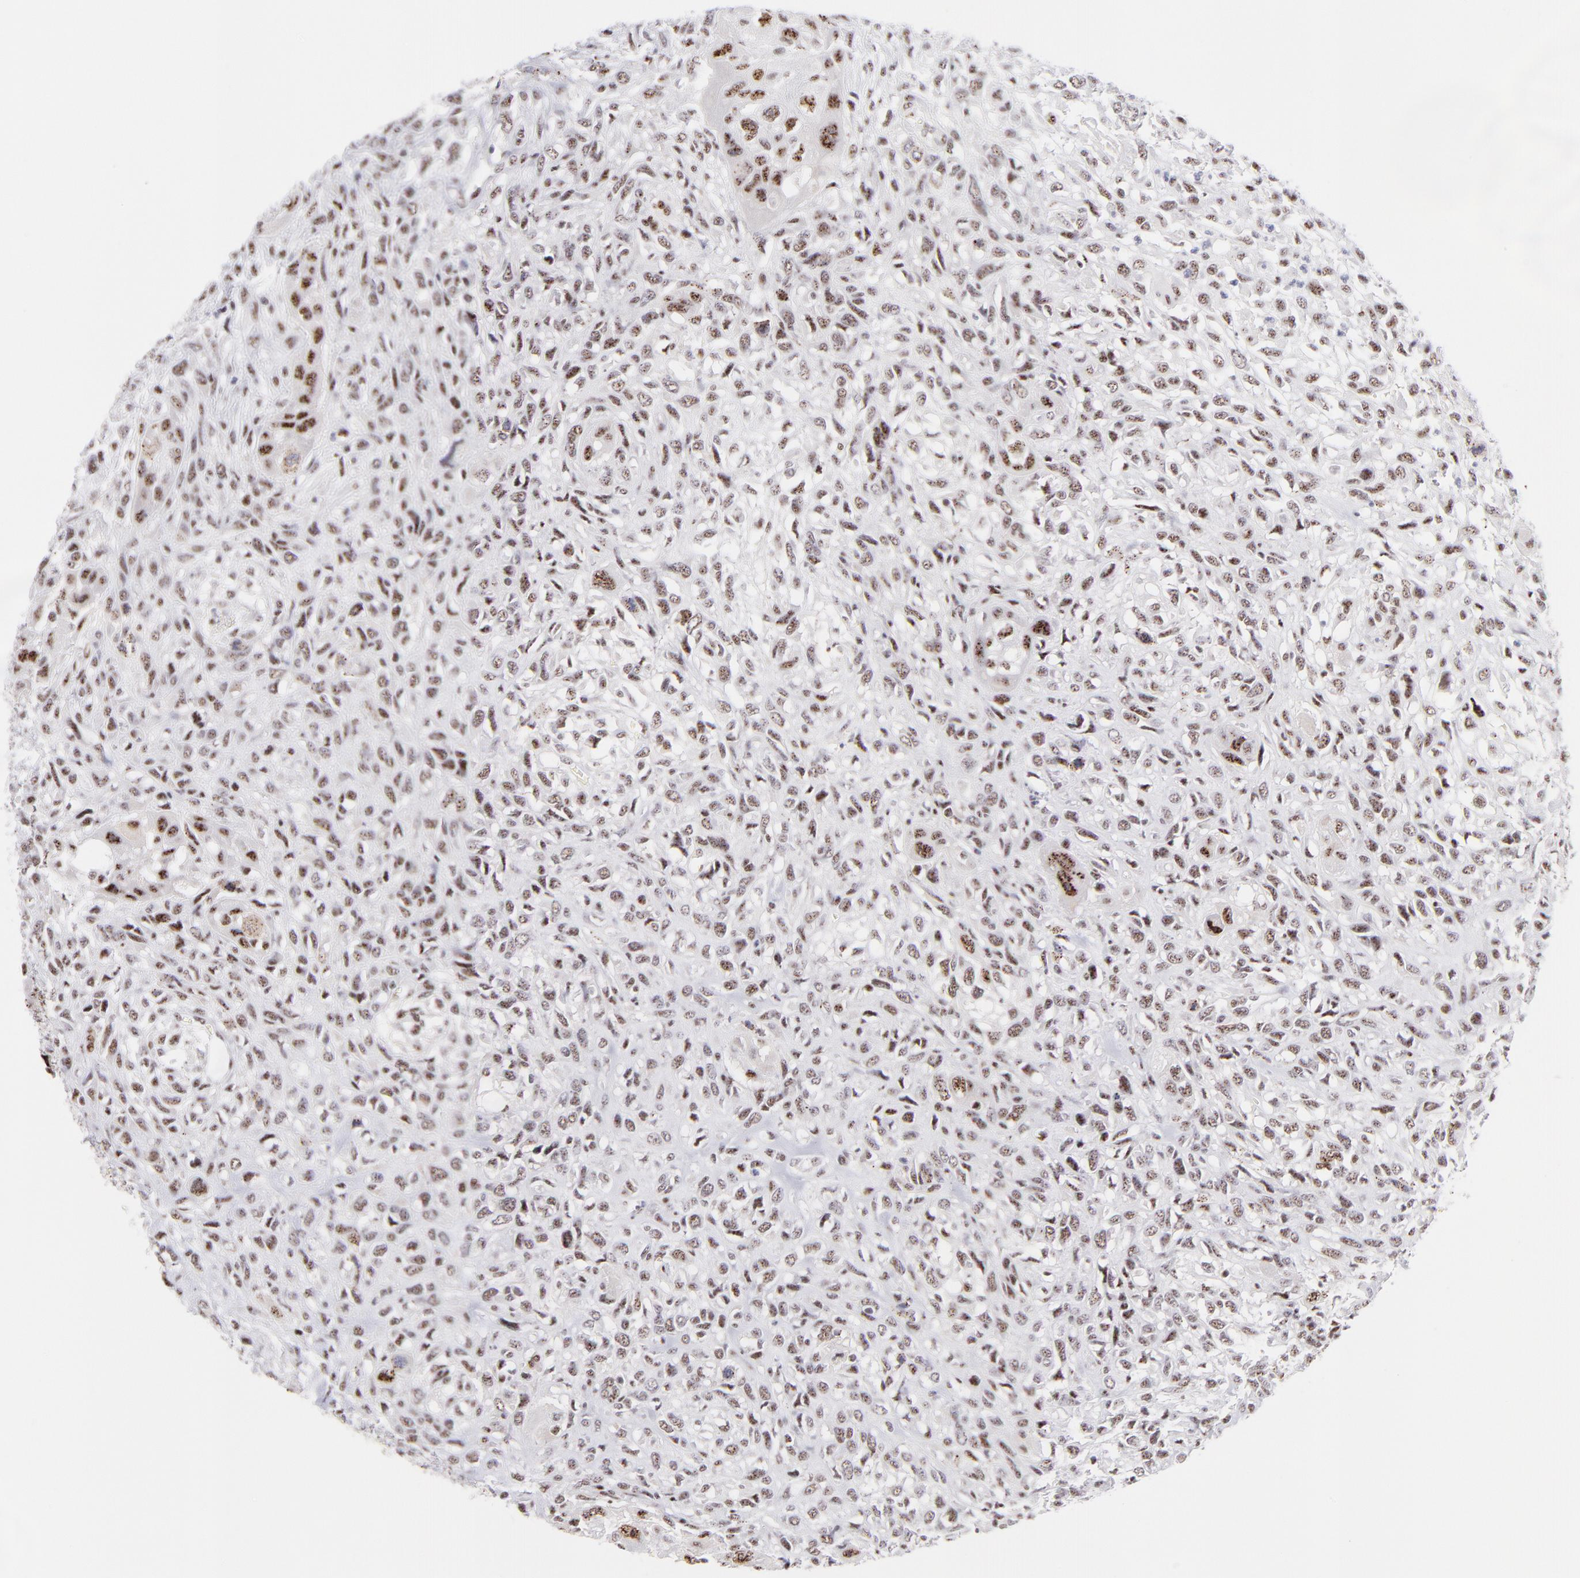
{"staining": {"intensity": "moderate", "quantity": ">75%", "location": "nuclear"}, "tissue": "head and neck cancer", "cell_type": "Tumor cells", "image_type": "cancer", "snomed": [{"axis": "morphology", "description": "Neoplasm, malignant, NOS"}, {"axis": "topography", "description": "Salivary gland"}, {"axis": "topography", "description": "Head-Neck"}], "caption": "Immunohistochemical staining of human head and neck cancer exhibits moderate nuclear protein expression in about >75% of tumor cells. Nuclei are stained in blue.", "gene": "CDC25C", "patient": {"sex": "male", "age": 43}}